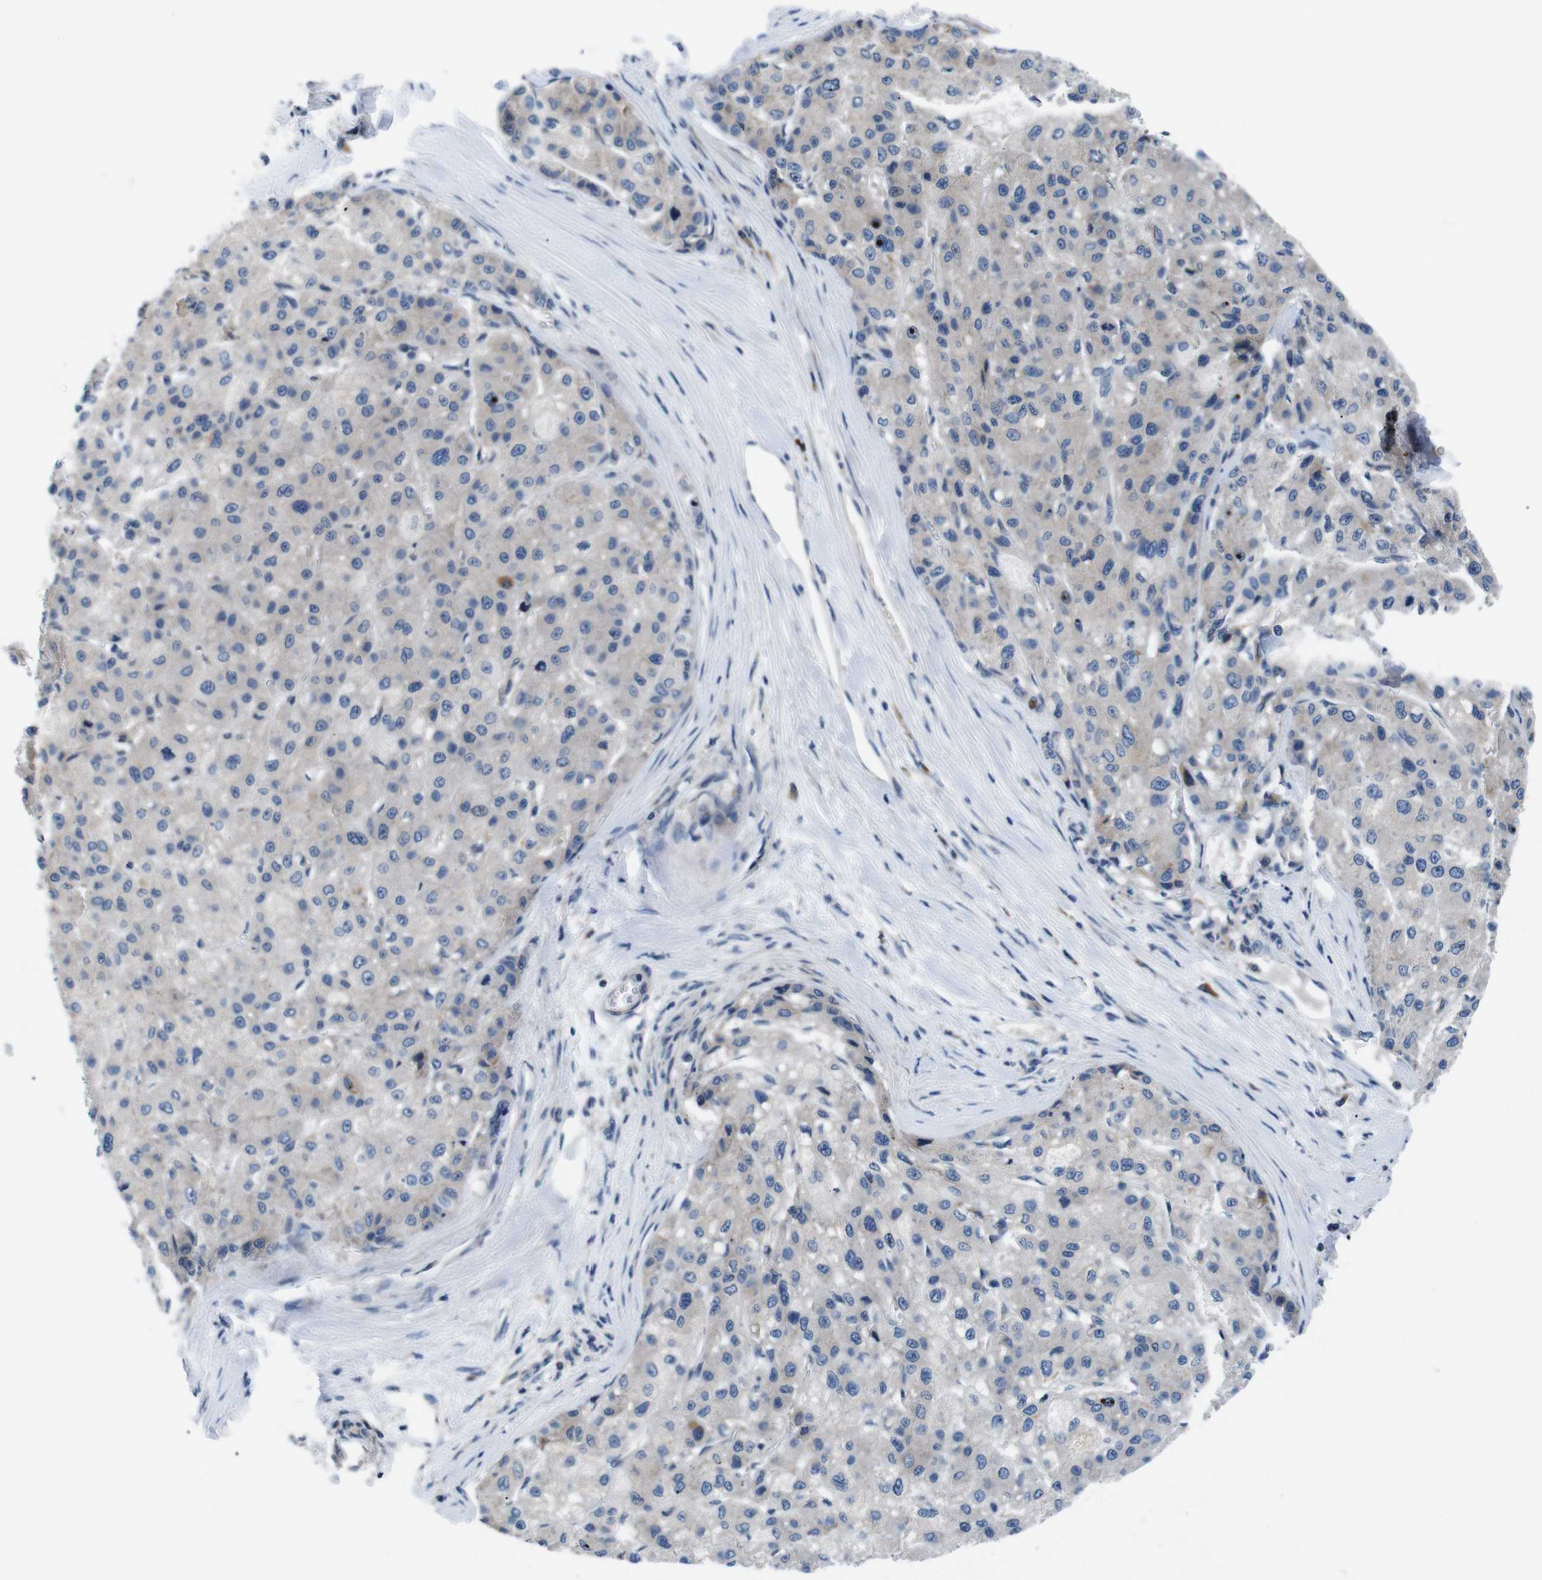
{"staining": {"intensity": "moderate", "quantity": ">75%", "location": "cytoplasmic/membranous"}, "tissue": "liver cancer", "cell_type": "Tumor cells", "image_type": "cancer", "snomed": [{"axis": "morphology", "description": "Carcinoma, Hepatocellular, NOS"}, {"axis": "topography", "description": "Liver"}], "caption": "Moderate cytoplasmic/membranous positivity is appreciated in about >75% of tumor cells in liver cancer.", "gene": "JAK1", "patient": {"sex": "male", "age": 80}}